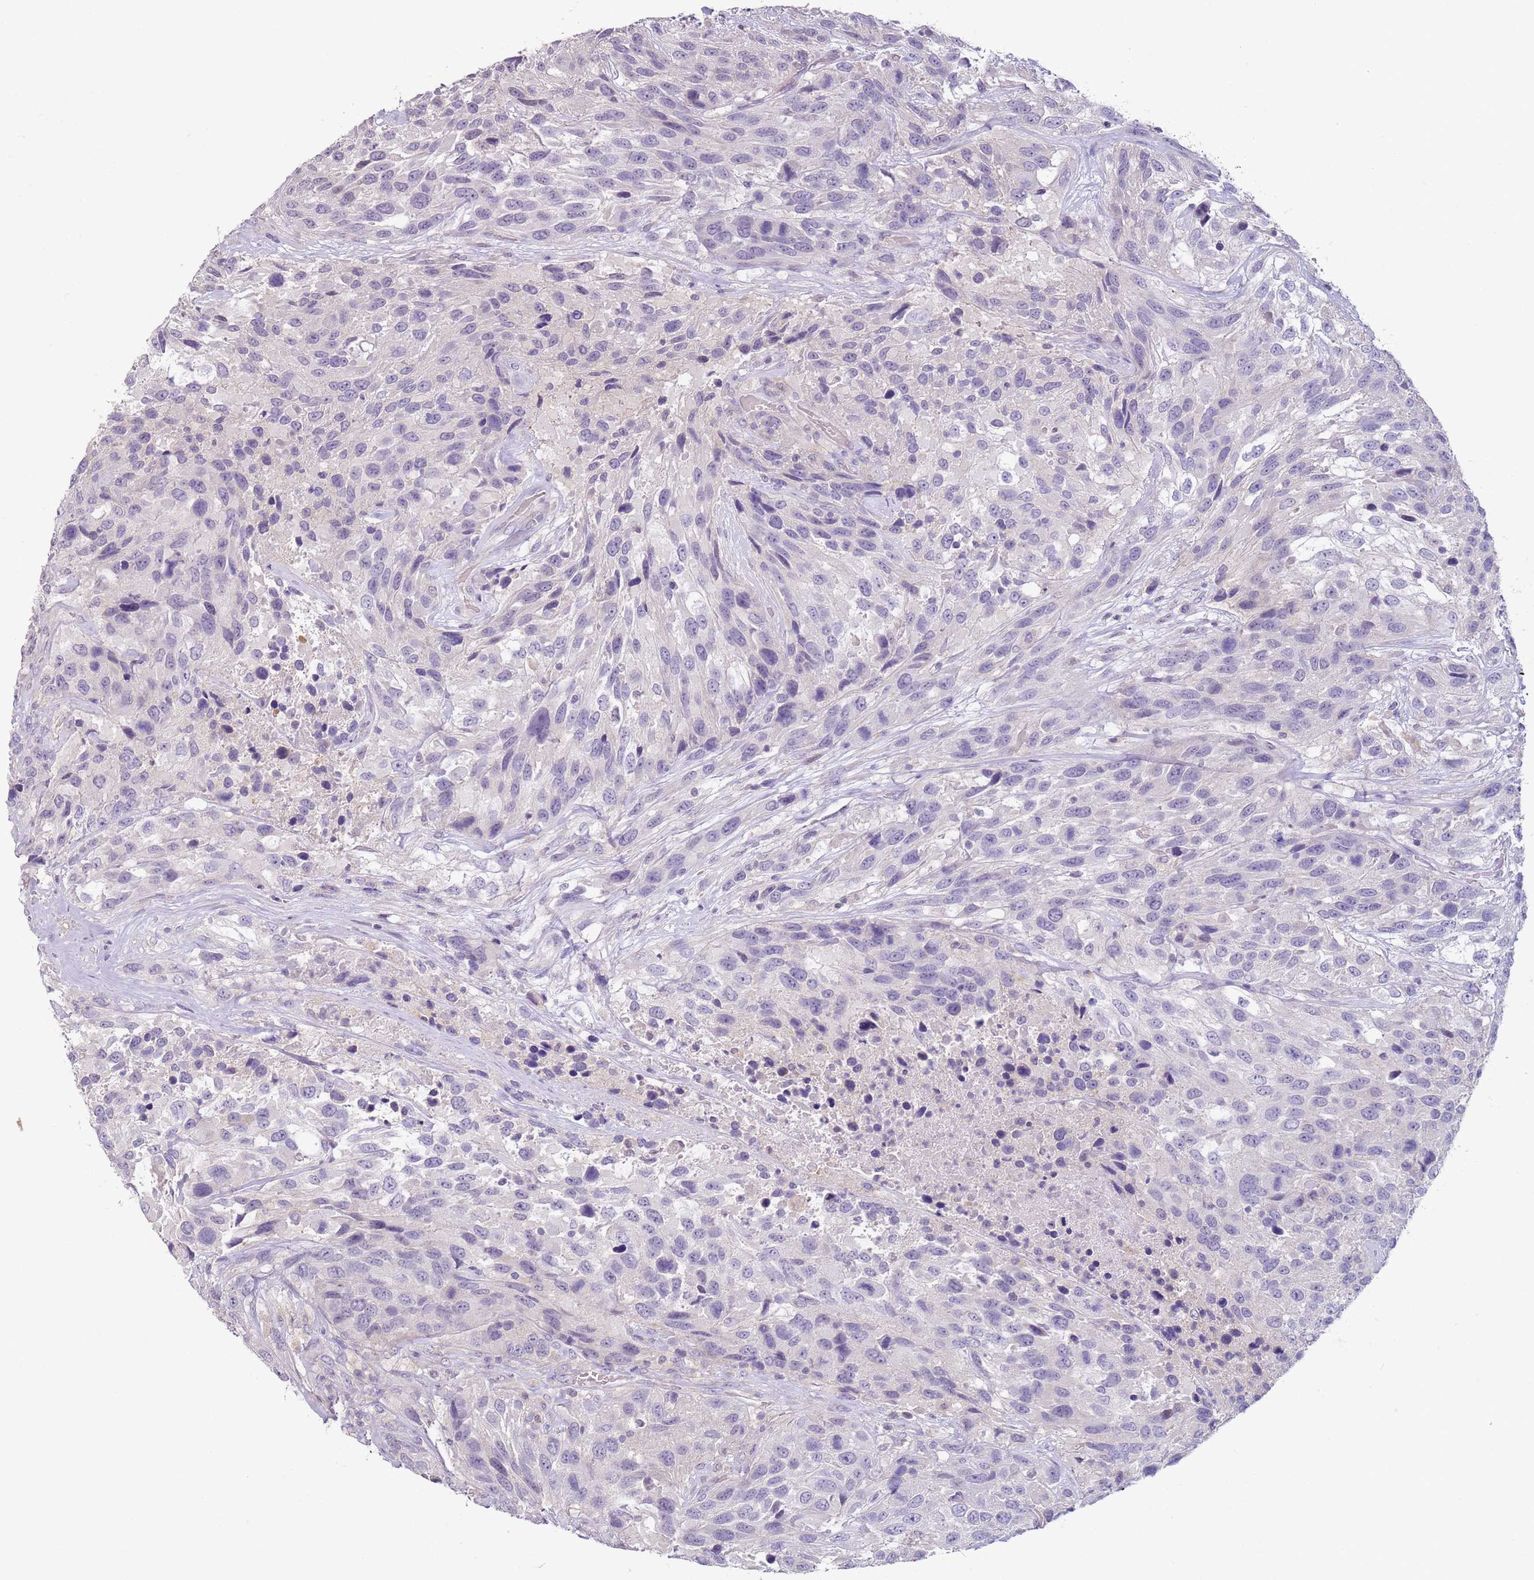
{"staining": {"intensity": "negative", "quantity": "none", "location": "none"}, "tissue": "urothelial cancer", "cell_type": "Tumor cells", "image_type": "cancer", "snomed": [{"axis": "morphology", "description": "Urothelial carcinoma, High grade"}, {"axis": "topography", "description": "Urinary bladder"}], "caption": "Immunohistochemistry histopathology image of neoplastic tissue: urothelial cancer stained with DAB (3,3'-diaminobenzidine) demonstrates no significant protein expression in tumor cells. The staining was performed using DAB to visualize the protein expression in brown, while the nuclei were stained in blue with hematoxylin (Magnification: 20x).", "gene": "MDH1", "patient": {"sex": "female", "age": 70}}